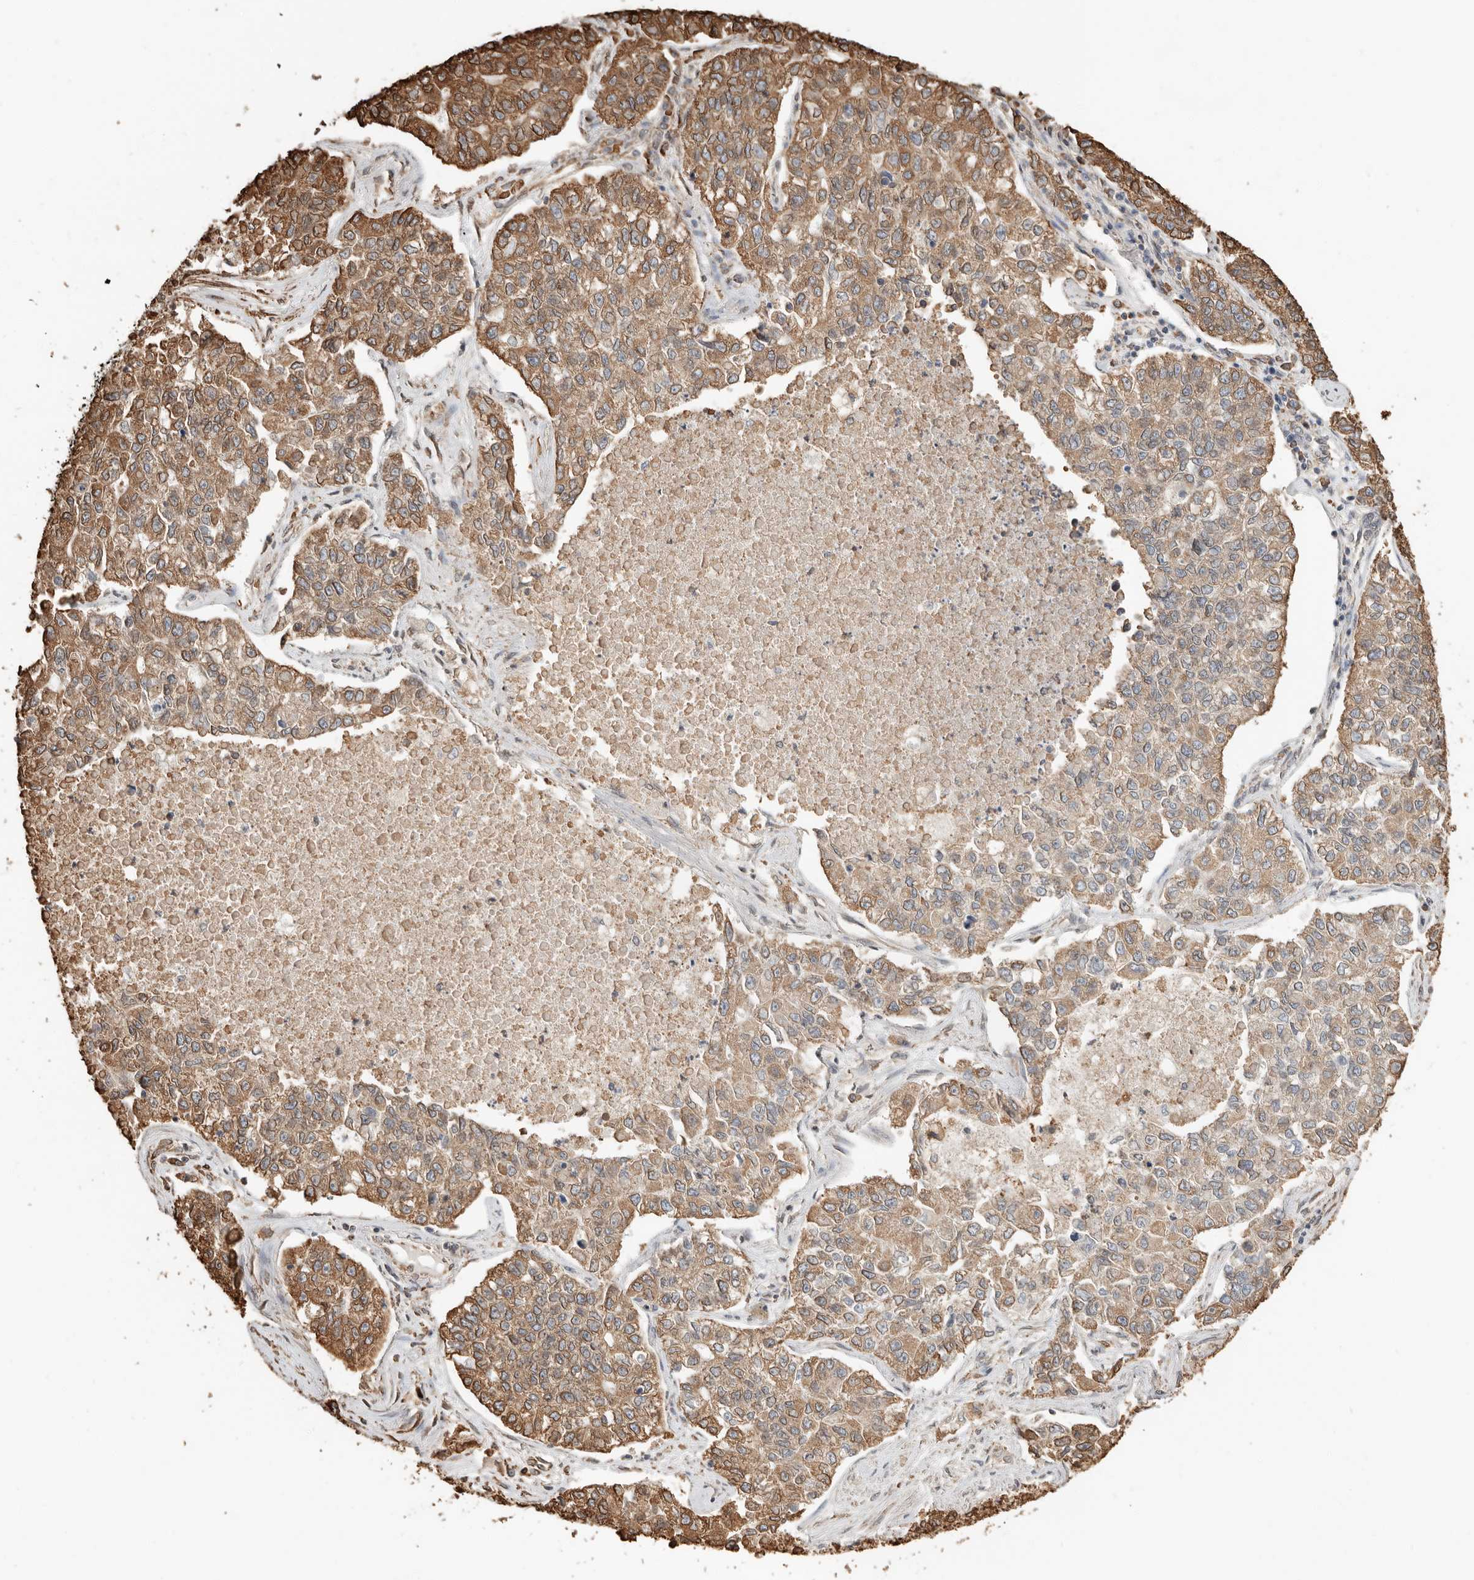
{"staining": {"intensity": "moderate", "quantity": ">75%", "location": "cytoplasmic/membranous"}, "tissue": "lung cancer", "cell_type": "Tumor cells", "image_type": "cancer", "snomed": [{"axis": "morphology", "description": "Adenocarcinoma, NOS"}, {"axis": "topography", "description": "Lung"}], "caption": "An immunohistochemistry photomicrograph of neoplastic tissue is shown. Protein staining in brown highlights moderate cytoplasmic/membranous positivity in lung cancer within tumor cells.", "gene": "ARHGEF10L", "patient": {"sex": "male", "age": 49}}